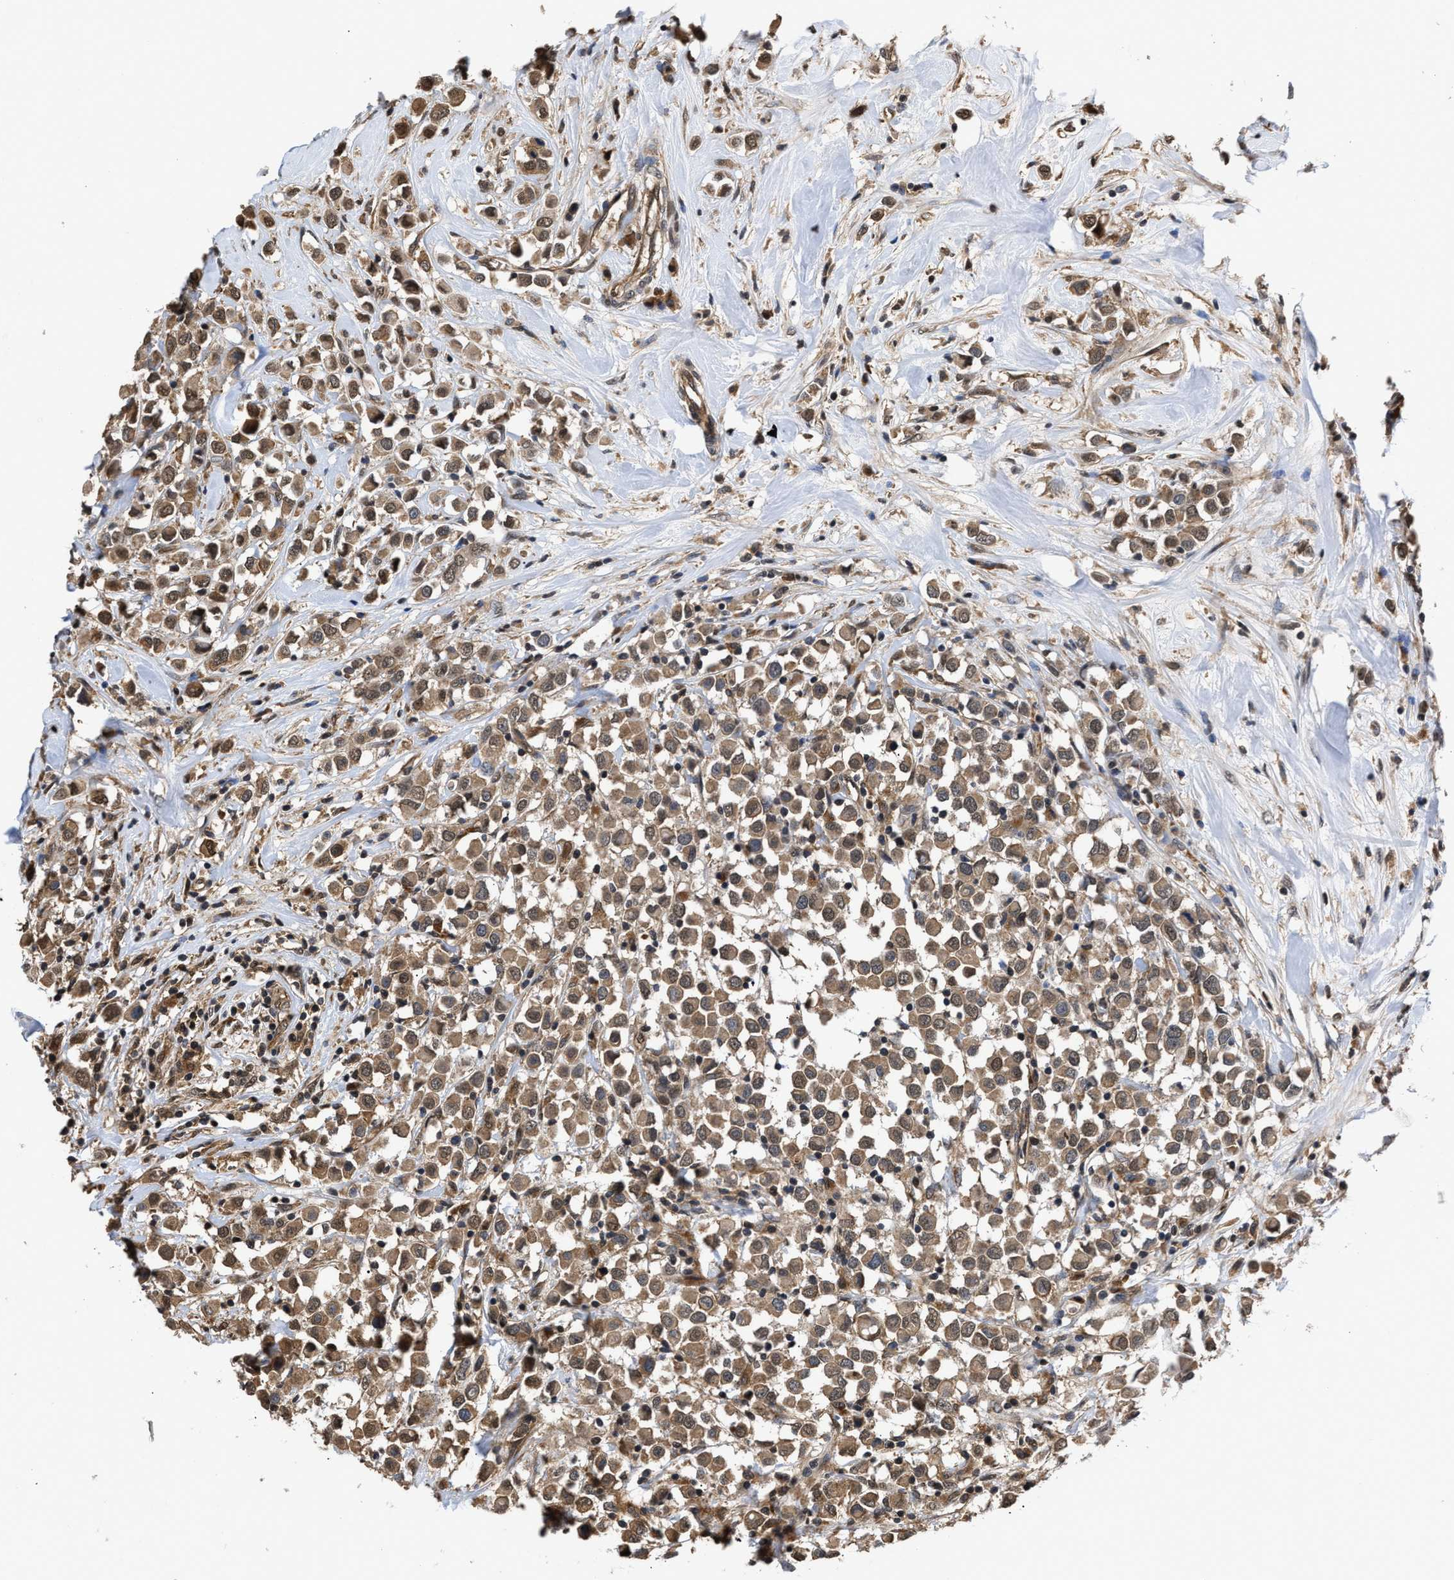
{"staining": {"intensity": "moderate", "quantity": ">75%", "location": "cytoplasmic/membranous,nuclear"}, "tissue": "breast cancer", "cell_type": "Tumor cells", "image_type": "cancer", "snomed": [{"axis": "morphology", "description": "Duct carcinoma"}, {"axis": "topography", "description": "Breast"}], "caption": "A photomicrograph showing moderate cytoplasmic/membranous and nuclear expression in approximately >75% of tumor cells in breast cancer (intraductal carcinoma), as visualized by brown immunohistochemical staining.", "gene": "SCAI", "patient": {"sex": "female", "age": 61}}